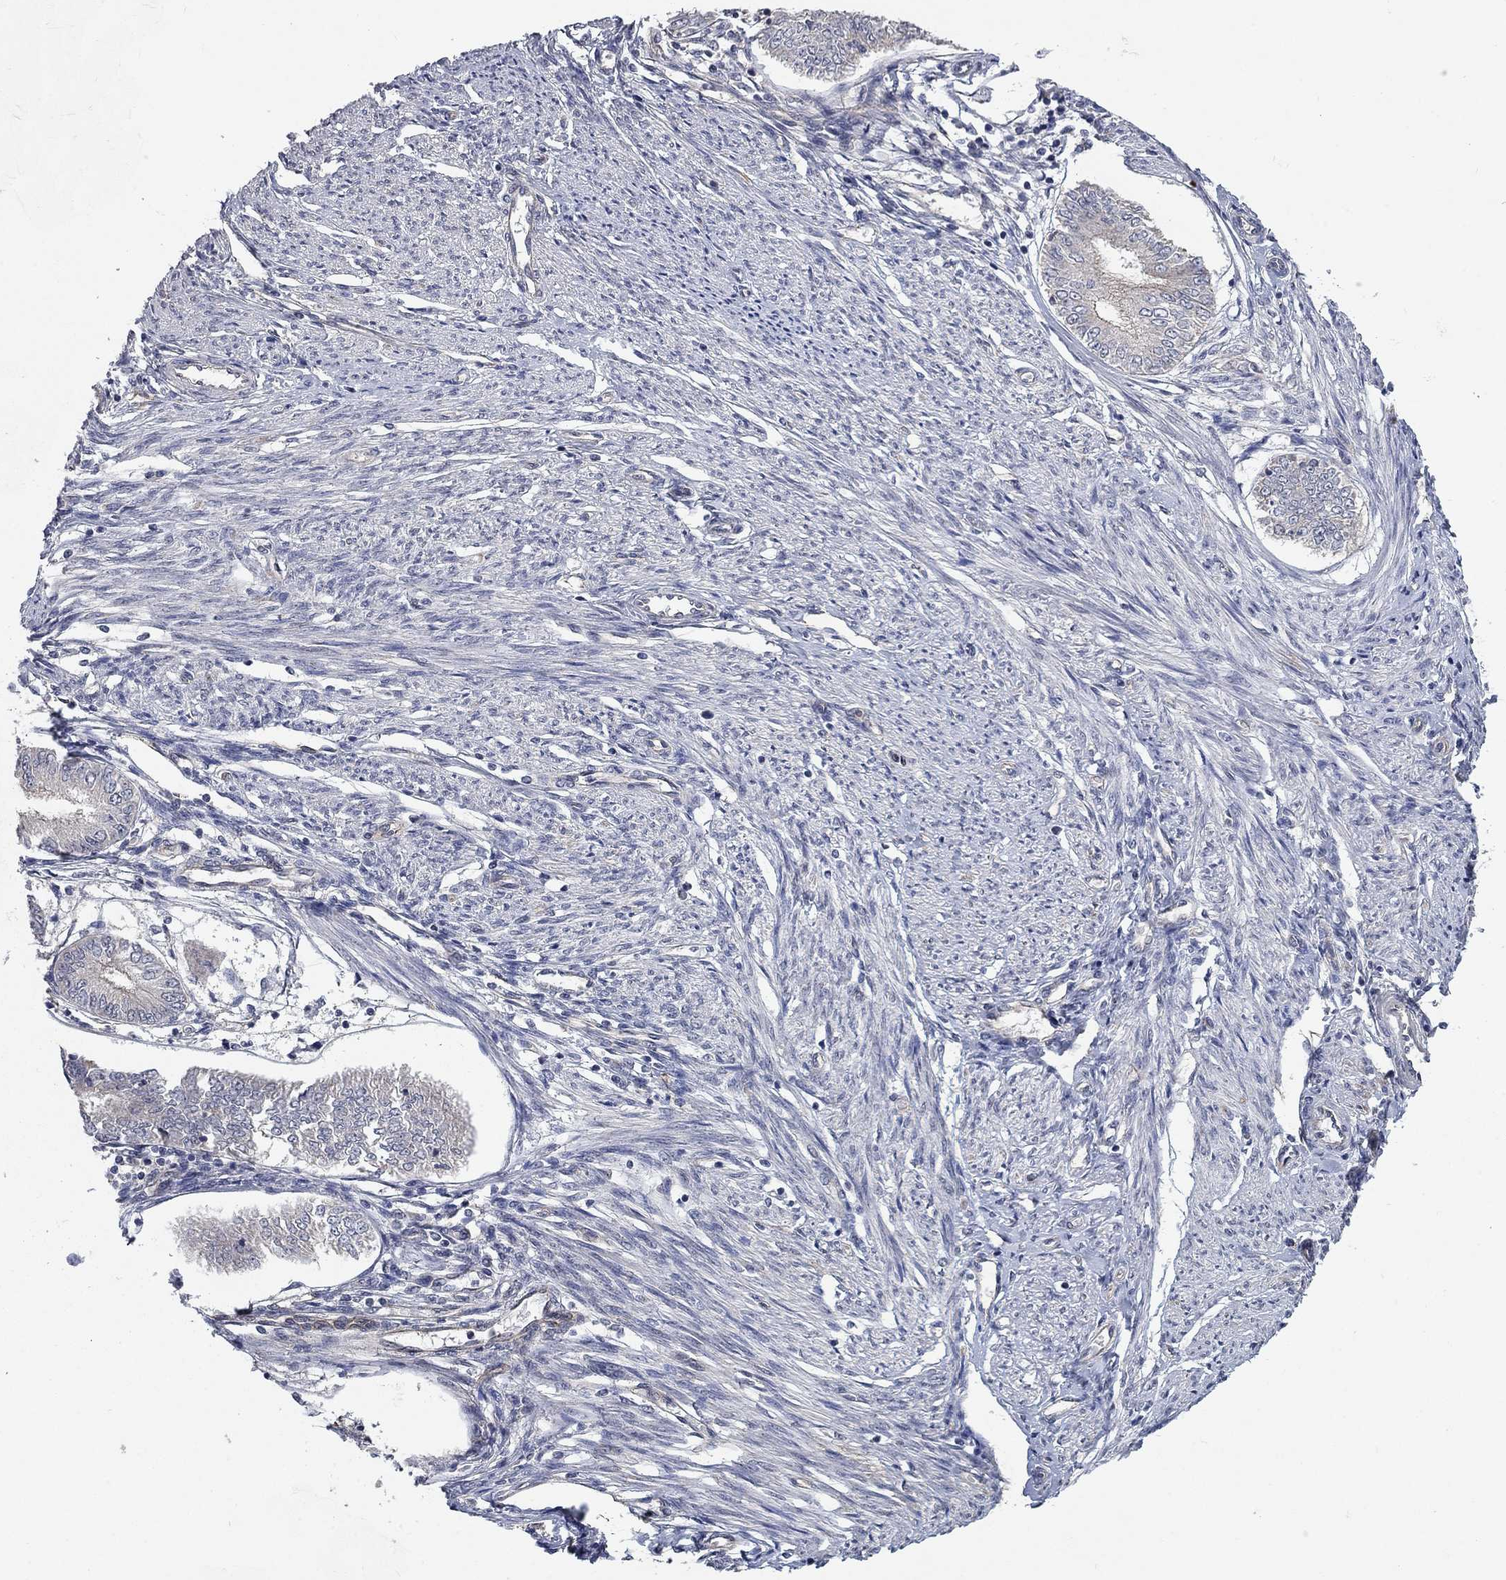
{"staining": {"intensity": "negative", "quantity": "none", "location": "none"}, "tissue": "endometrial cancer", "cell_type": "Tumor cells", "image_type": "cancer", "snomed": [{"axis": "morphology", "description": "Adenocarcinoma, NOS"}, {"axis": "topography", "description": "Endometrium"}], "caption": "Endometrial cancer (adenocarcinoma) was stained to show a protein in brown. There is no significant expression in tumor cells.", "gene": "WASF3", "patient": {"sex": "female", "age": 68}}